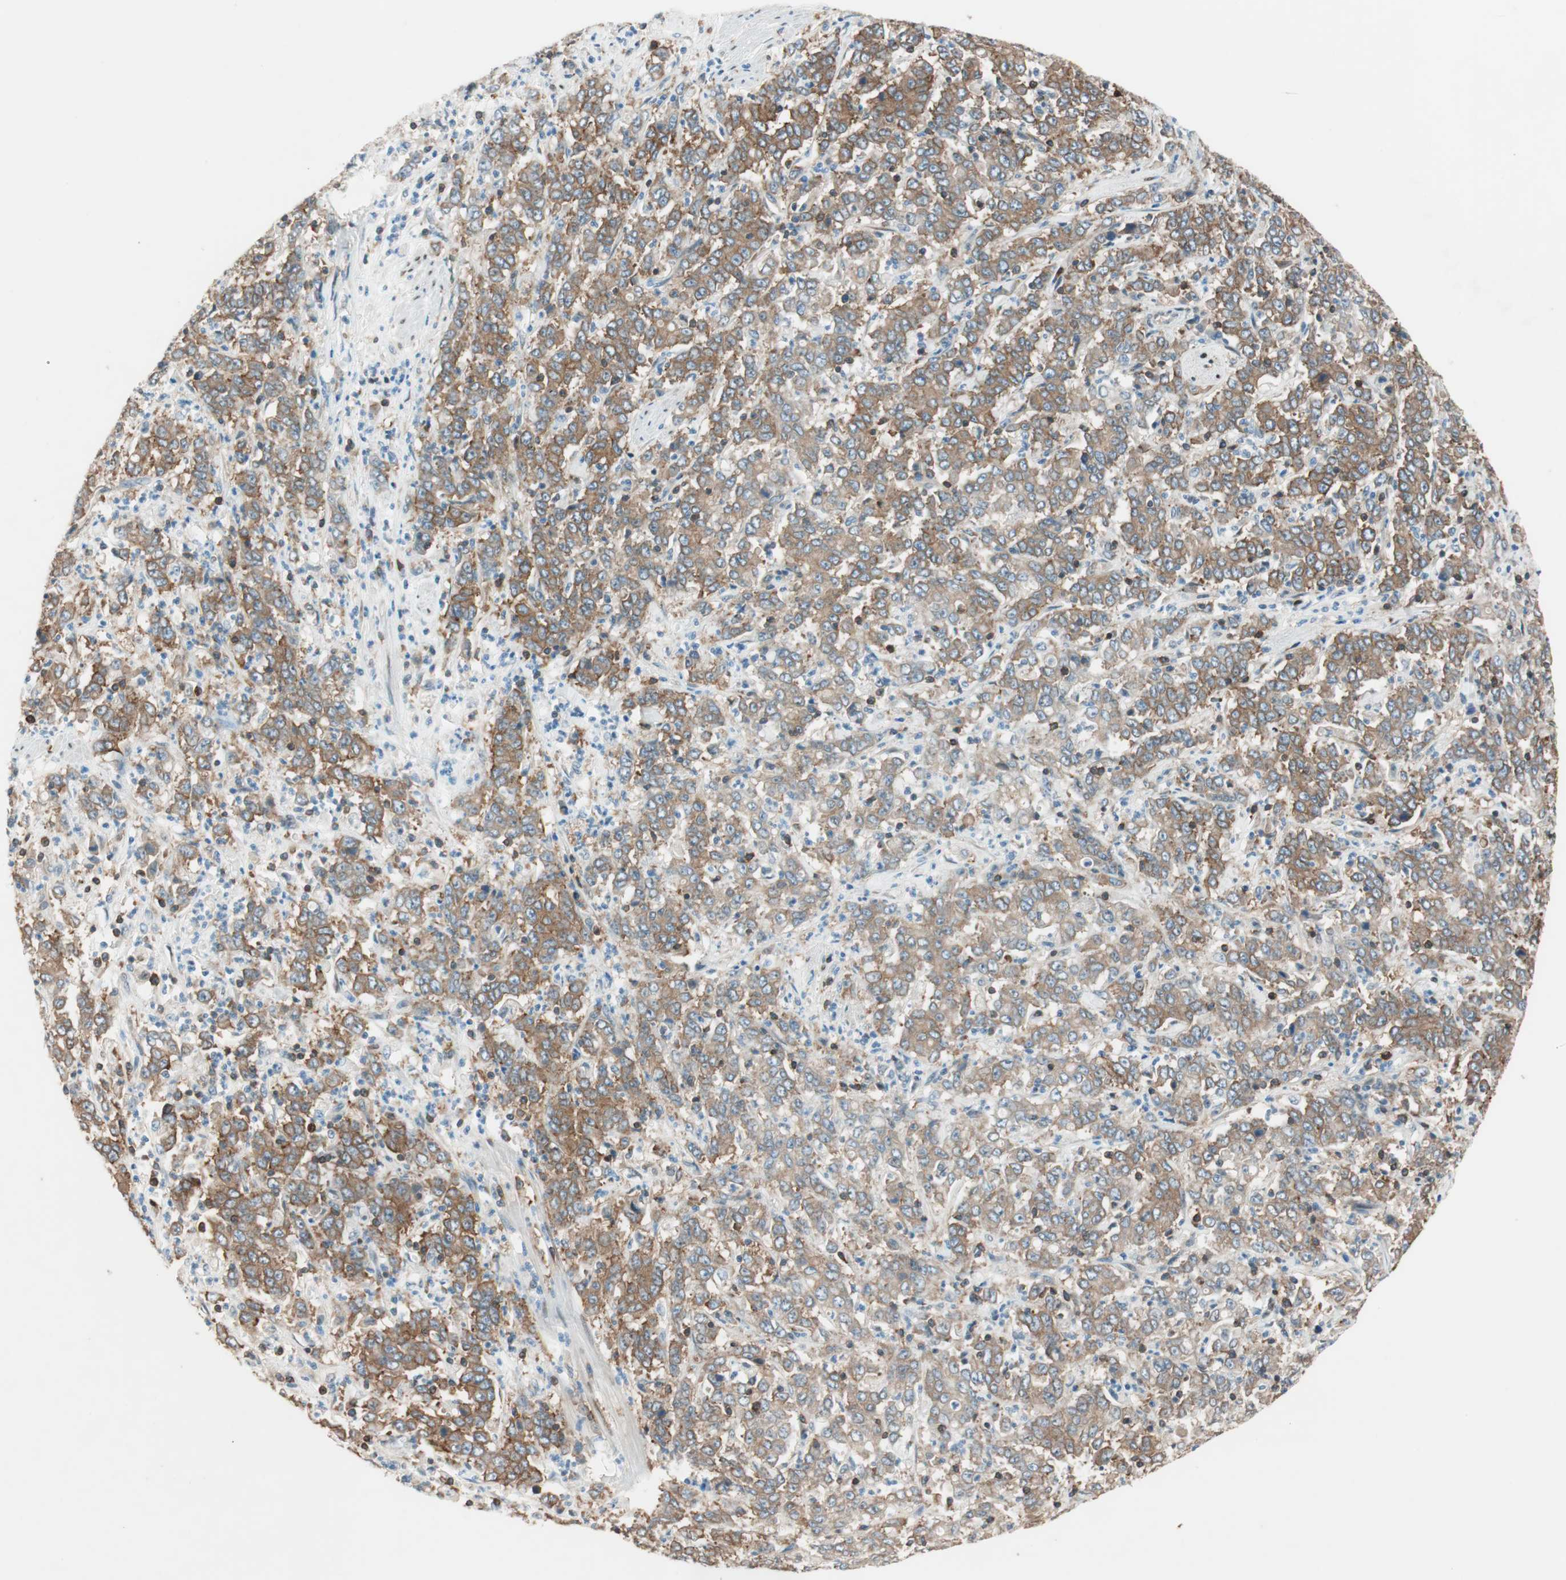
{"staining": {"intensity": "moderate", "quantity": ">75%", "location": "cytoplasmic/membranous"}, "tissue": "stomach cancer", "cell_type": "Tumor cells", "image_type": "cancer", "snomed": [{"axis": "morphology", "description": "Adenocarcinoma, NOS"}, {"axis": "topography", "description": "Stomach, lower"}], "caption": "The histopathology image displays a brown stain indicating the presence of a protein in the cytoplasmic/membranous of tumor cells in stomach cancer (adenocarcinoma). Using DAB (brown) and hematoxylin (blue) stains, captured at high magnification using brightfield microscopy.", "gene": "BIN1", "patient": {"sex": "female", "age": 71}}